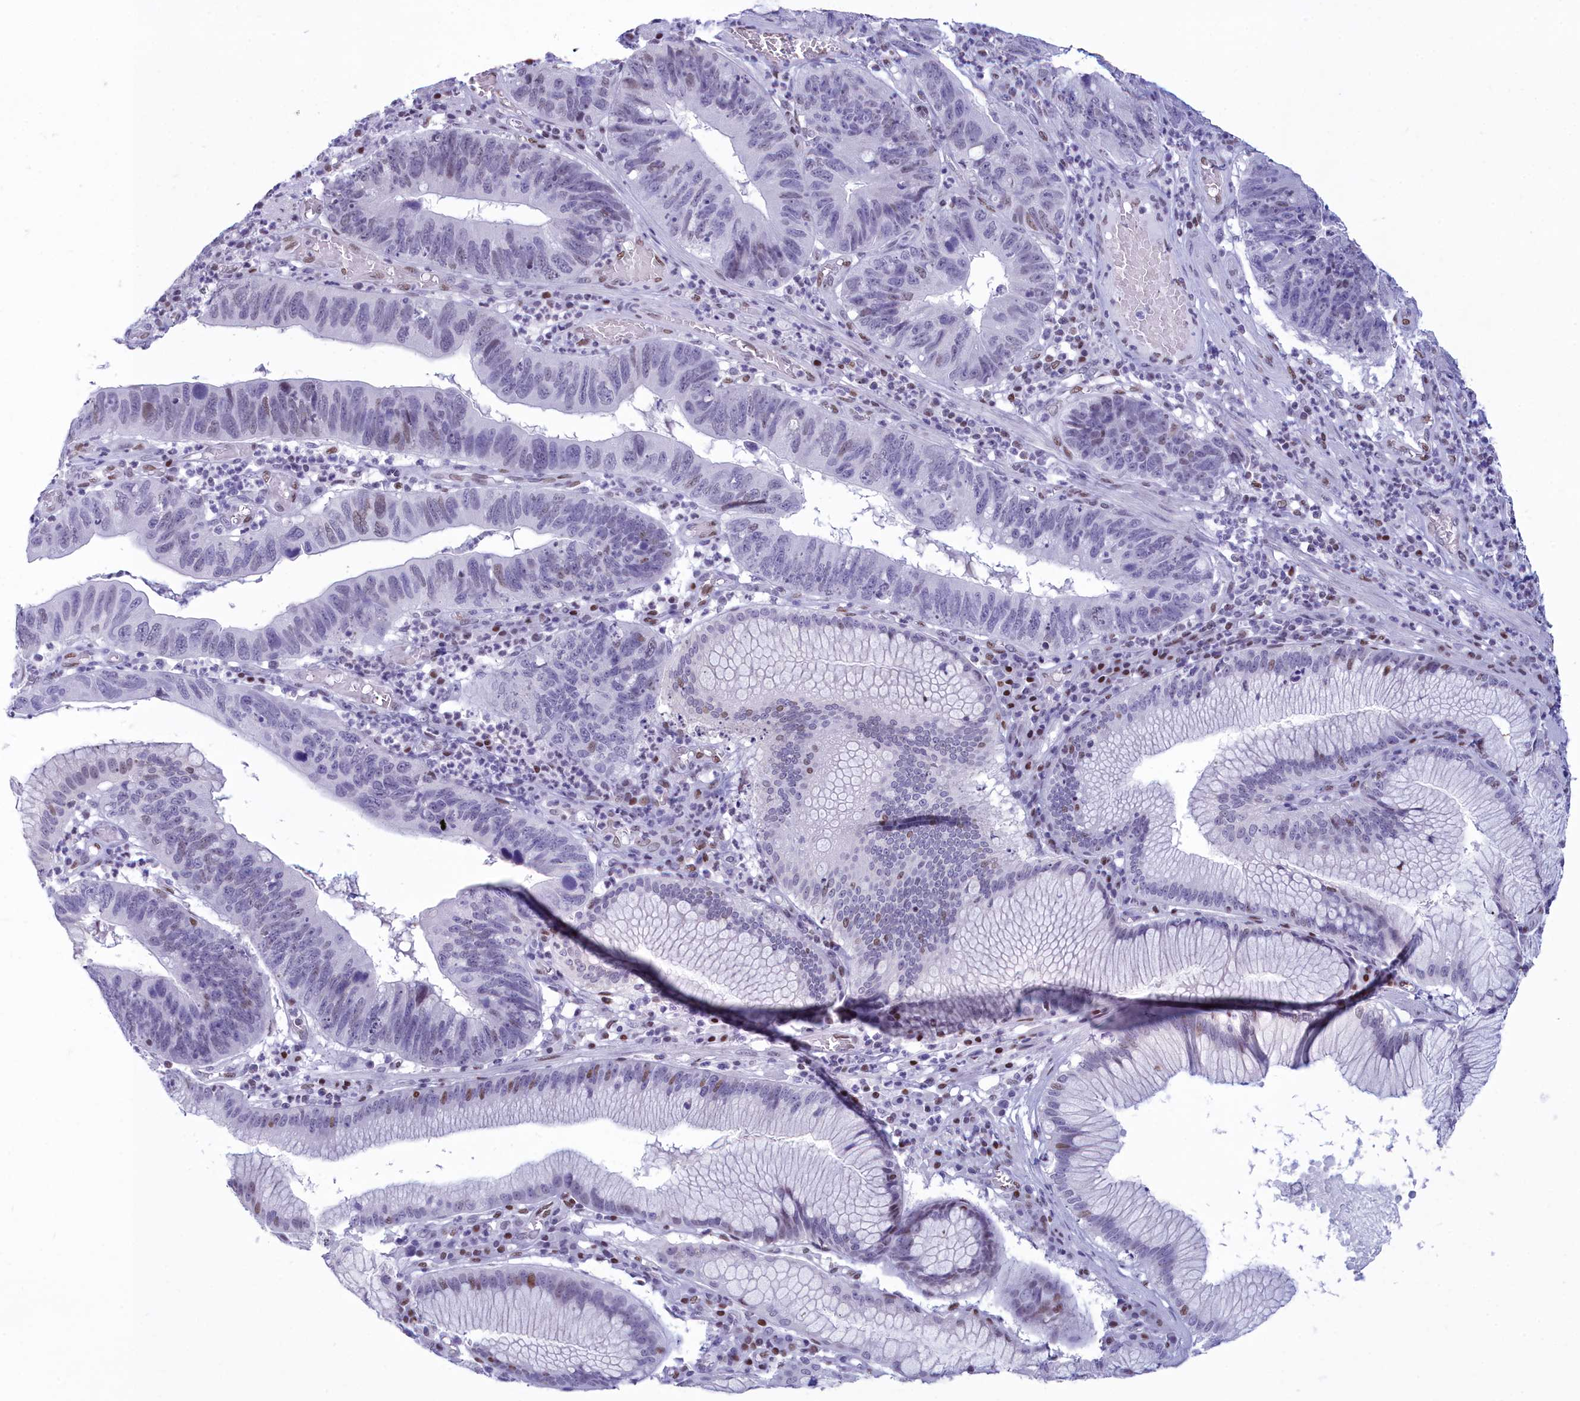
{"staining": {"intensity": "weak", "quantity": "<25%", "location": "nuclear"}, "tissue": "stomach cancer", "cell_type": "Tumor cells", "image_type": "cancer", "snomed": [{"axis": "morphology", "description": "Adenocarcinoma, NOS"}, {"axis": "topography", "description": "Stomach"}], "caption": "Stomach cancer (adenocarcinoma) stained for a protein using IHC exhibits no expression tumor cells.", "gene": "CDC26", "patient": {"sex": "male", "age": 59}}